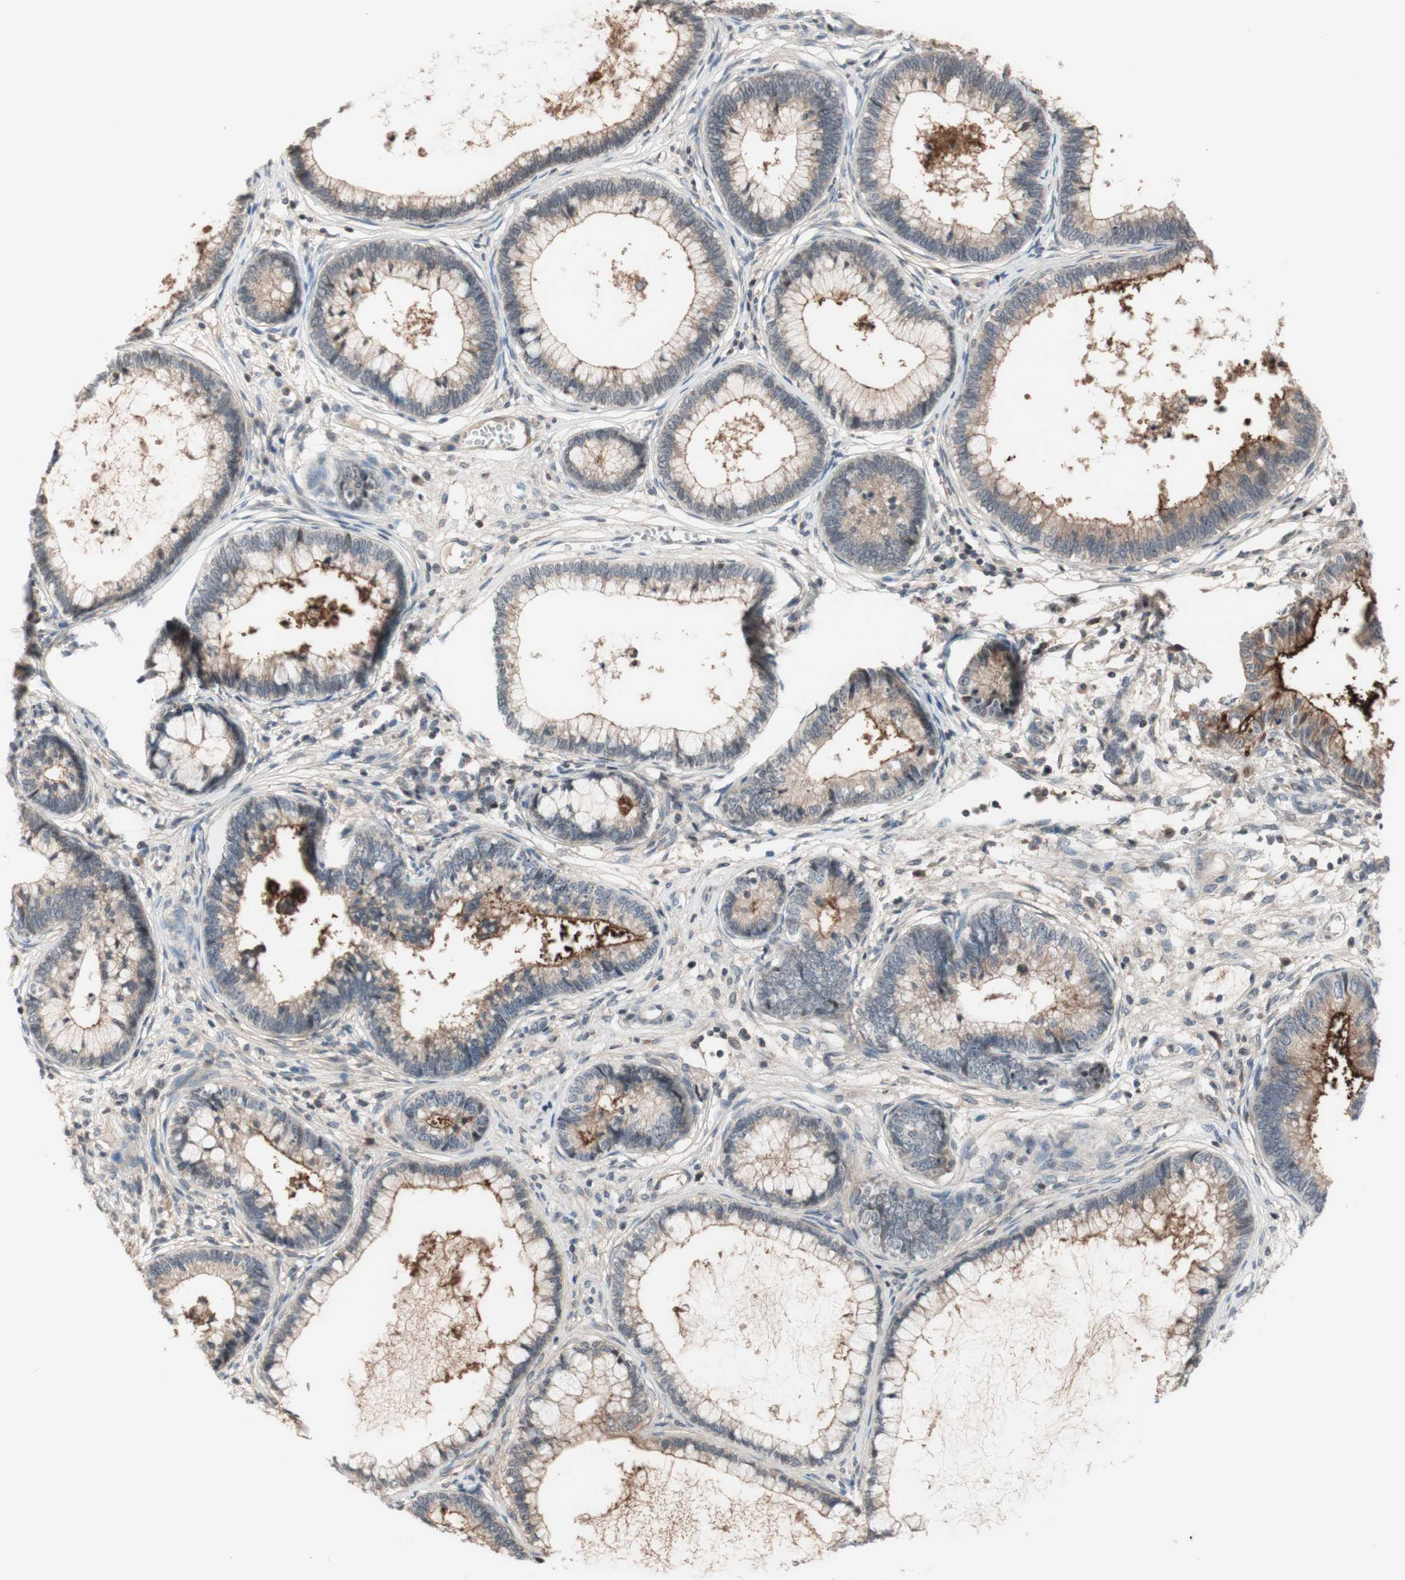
{"staining": {"intensity": "moderate", "quantity": "25%-75%", "location": "cytoplasmic/membranous"}, "tissue": "cervical cancer", "cell_type": "Tumor cells", "image_type": "cancer", "snomed": [{"axis": "morphology", "description": "Adenocarcinoma, NOS"}, {"axis": "topography", "description": "Cervix"}], "caption": "DAB (3,3'-diaminobenzidine) immunohistochemical staining of cervical adenocarcinoma shows moderate cytoplasmic/membranous protein expression in approximately 25%-75% of tumor cells. Immunohistochemistry (ihc) stains the protein in brown and the nuclei are stained blue.", "gene": "CD55", "patient": {"sex": "female", "age": 44}}